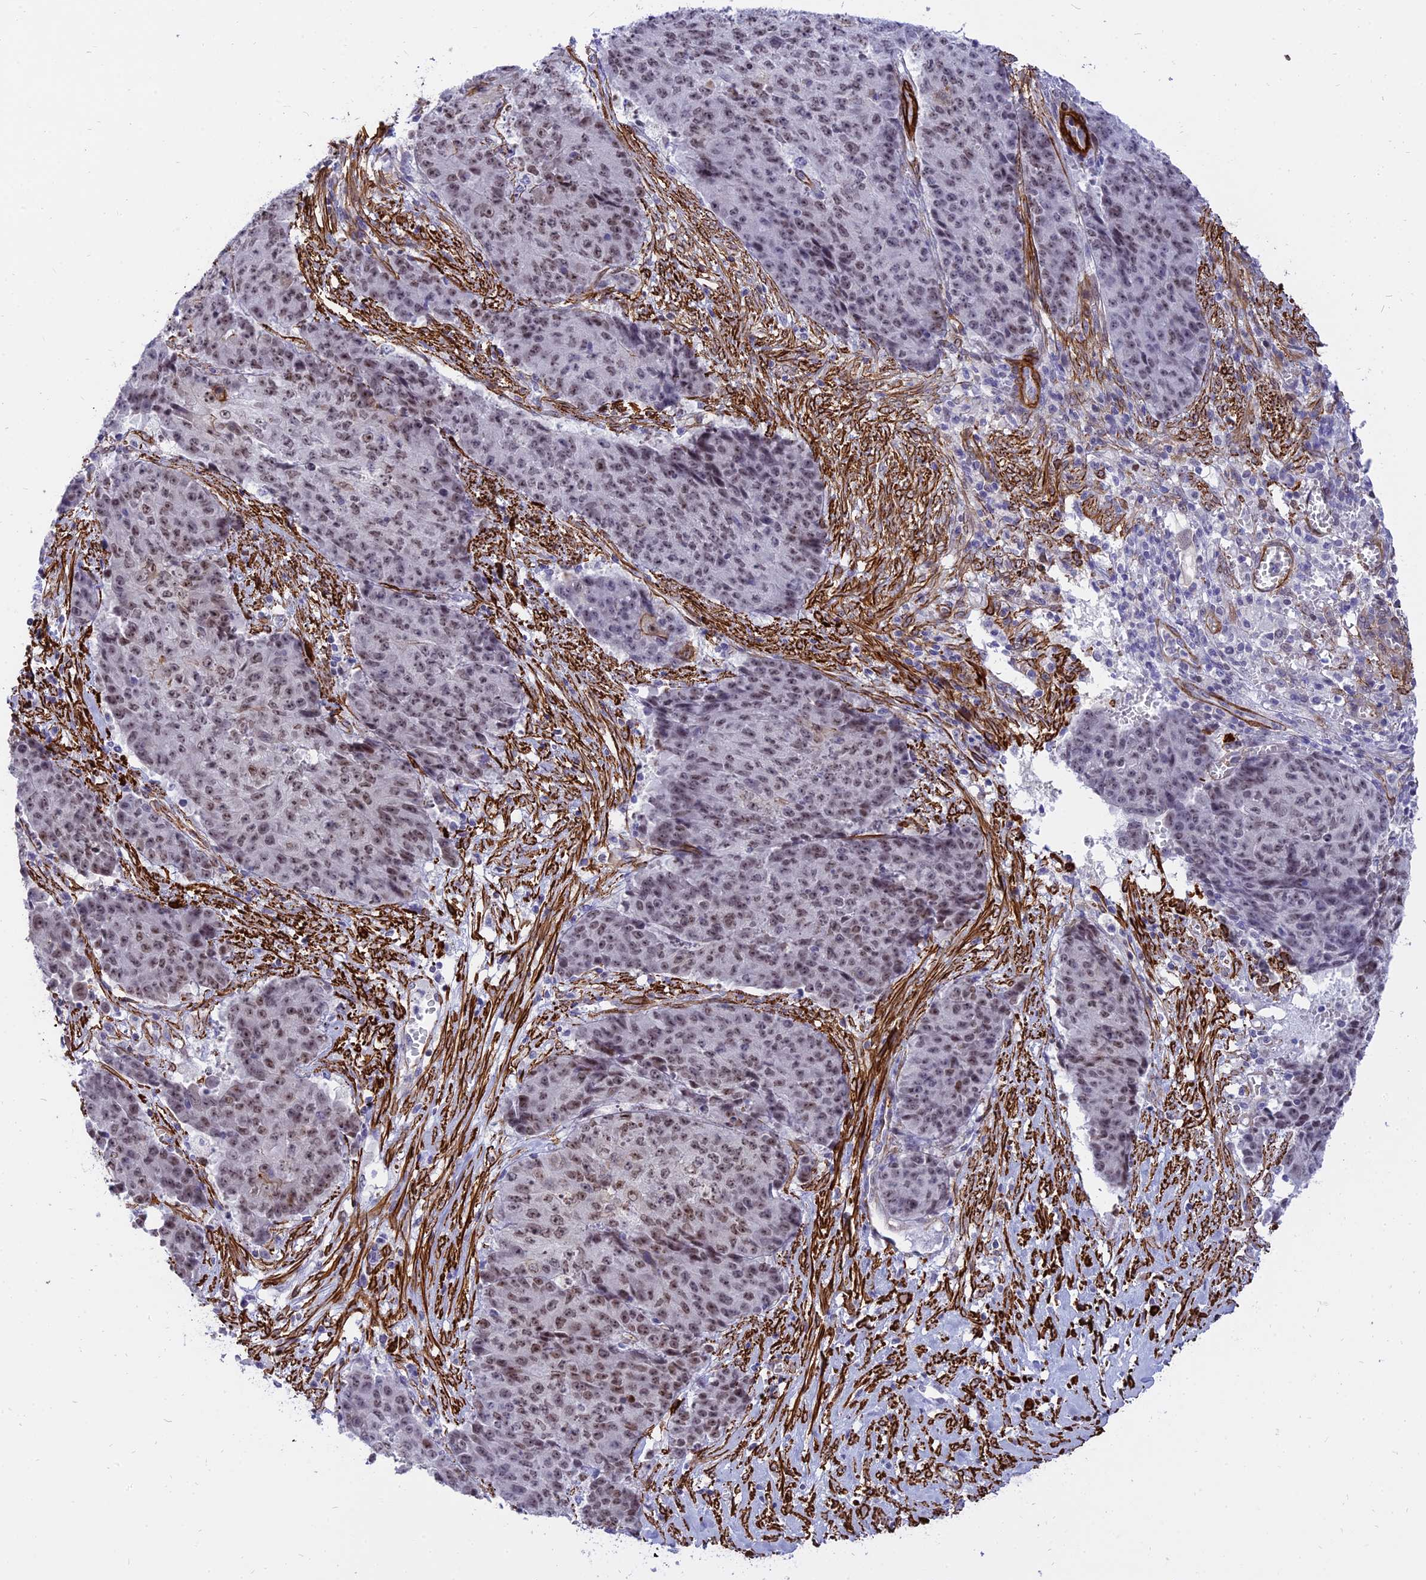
{"staining": {"intensity": "moderate", "quantity": ">75%", "location": "nuclear"}, "tissue": "ovarian cancer", "cell_type": "Tumor cells", "image_type": "cancer", "snomed": [{"axis": "morphology", "description": "Carcinoma, endometroid"}, {"axis": "topography", "description": "Ovary"}], "caption": "IHC image of neoplastic tissue: human ovarian endometroid carcinoma stained using immunohistochemistry demonstrates medium levels of moderate protein expression localized specifically in the nuclear of tumor cells, appearing as a nuclear brown color.", "gene": "CENPV", "patient": {"sex": "female", "age": 42}}